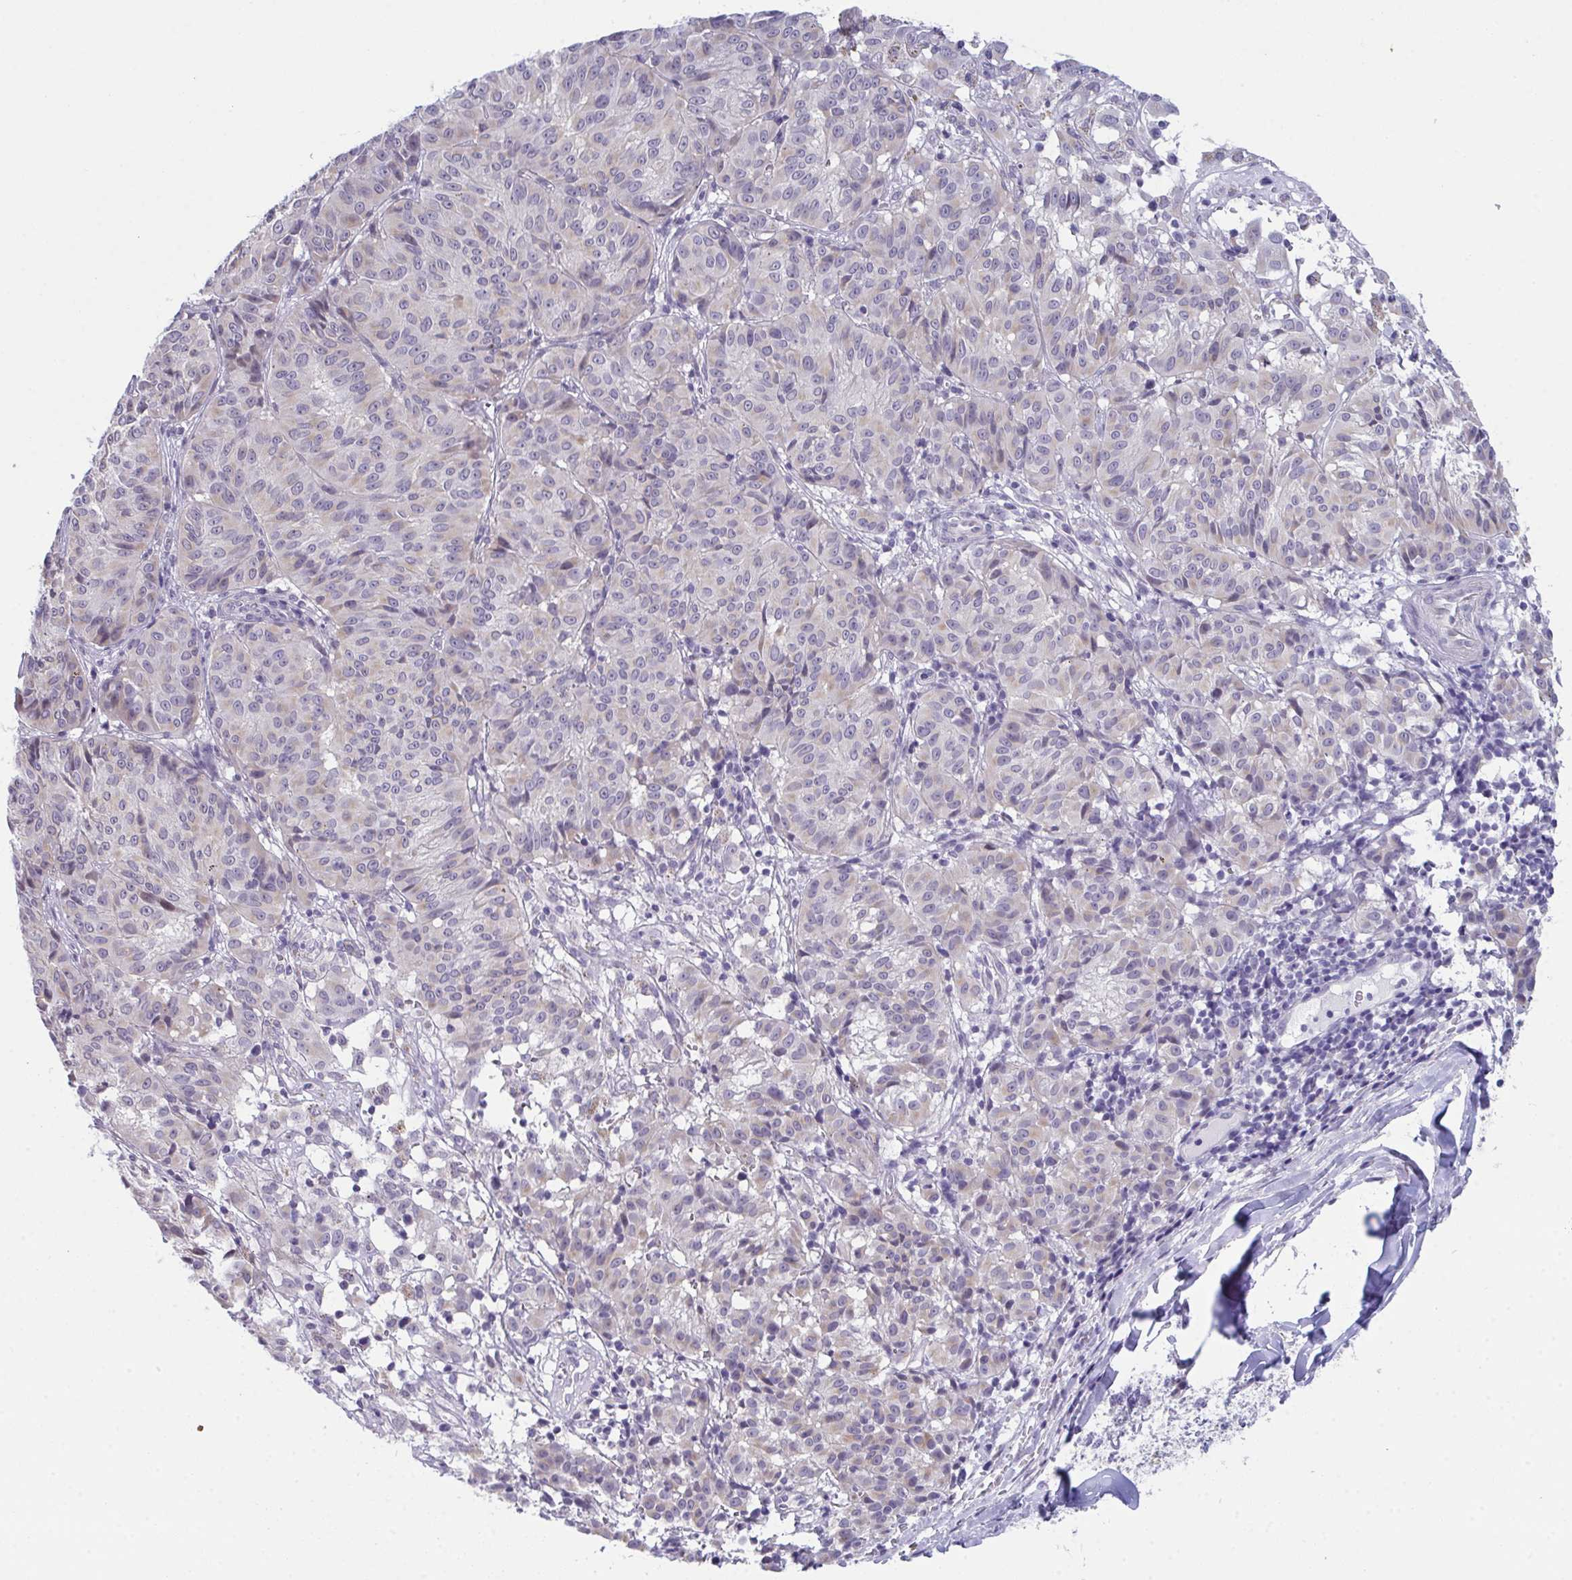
{"staining": {"intensity": "negative", "quantity": "none", "location": "none"}, "tissue": "melanoma", "cell_type": "Tumor cells", "image_type": "cancer", "snomed": [{"axis": "morphology", "description": "Malignant melanoma, NOS"}, {"axis": "topography", "description": "Skin"}], "caption": "Protein analysis of malignant melanoma exhibits no significant expression in tumor cells.", "gene": "ATP6V0D2", "patient": {"sex": "female", "age": 72}}